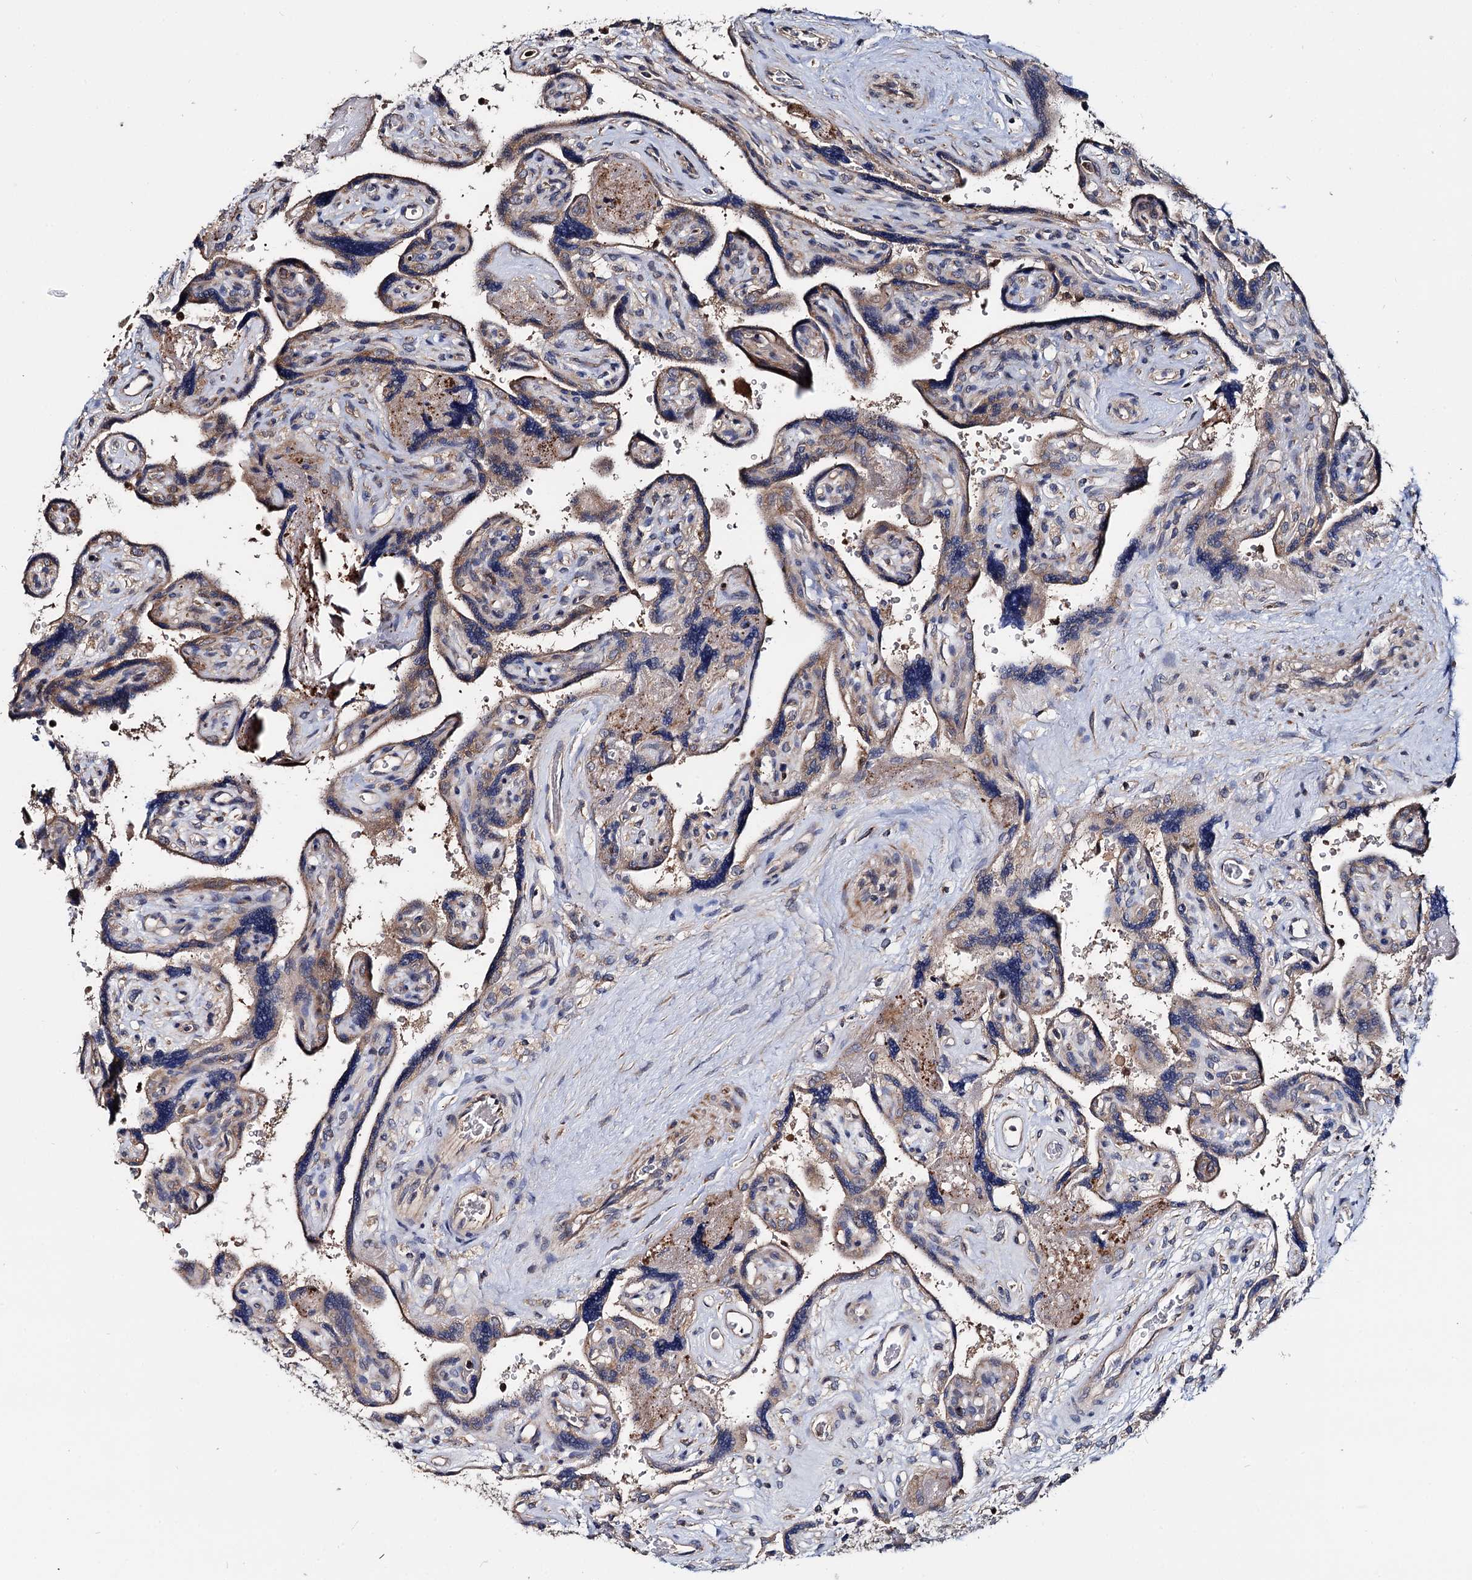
{"staining": {"intensity": "weak", "quantity": "25%-75%", "location": "cytoplasmic/membranous"}, "tissue": "placenta", "cell_type": "Trophoblastic cells", "image_type": "normal", "snomed": [{"axis": "morphology", "description": "Normal tissue, NOS"}, {"axis": "topography", "description": "Placenta"}], "caption": "This is an image of immunohistochemistry staining of normal placenta, which shows weak positivity in the cytoplasmic/membranous of trophoblastic cells.", "gene": "CEP192", "patient": {"sex": "female", "age": 39}}